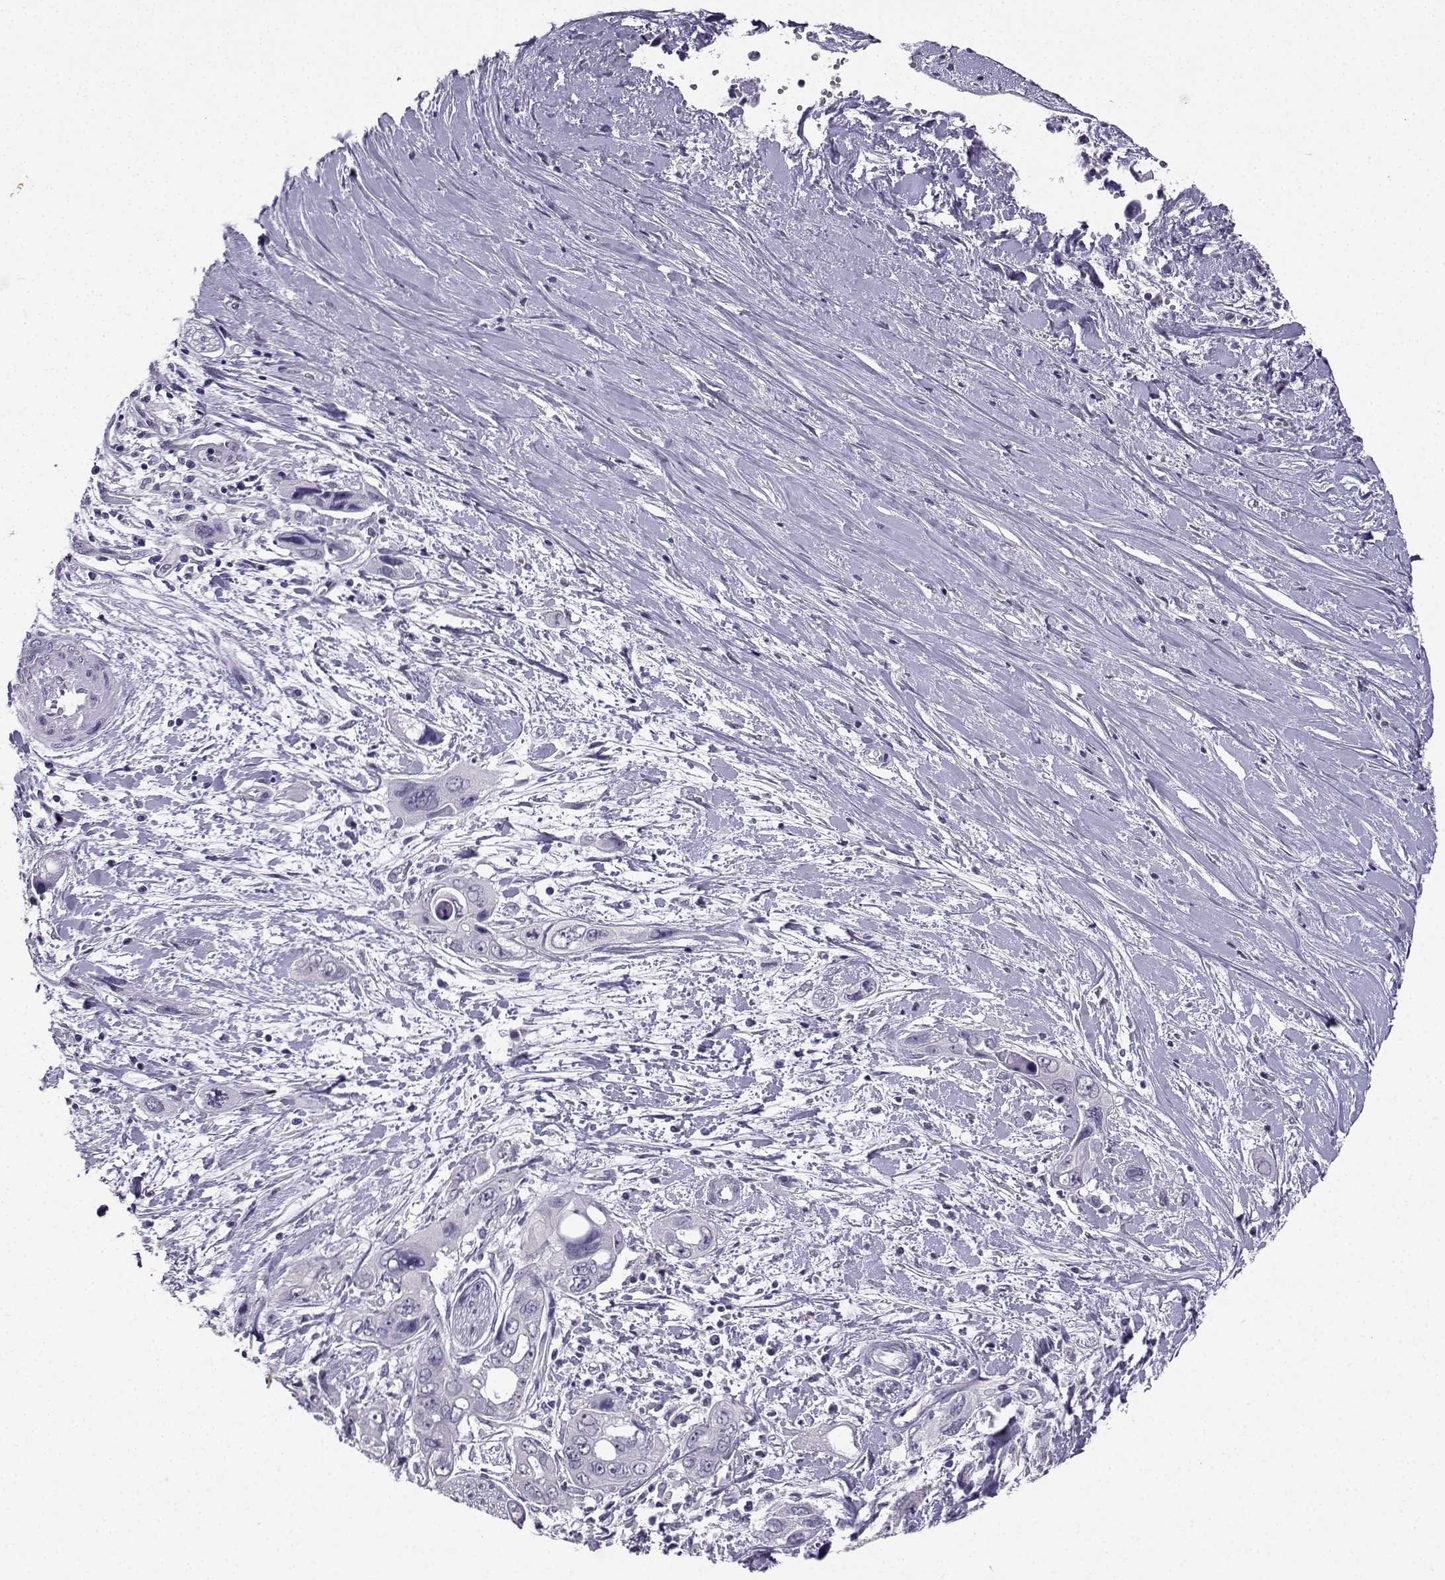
{"staining": {"intensity": "negative", "quantity": "none", "location": "none"}, "tissue": "pancreatic cancer", "cell_type": "Tumor cells", "image_type": "cancer", "snomed": [{"axis": "morphology", "description": "Adenocarcinoma, NOS"}, {"axis": "topography", "description": "Pancreas"}], "caption": "Tumor cells are negative for protein expression in human pancreatic adenocarcinoma.", "gene": "SPAG11B", "patient": {"sex": "male", "age": 47}}